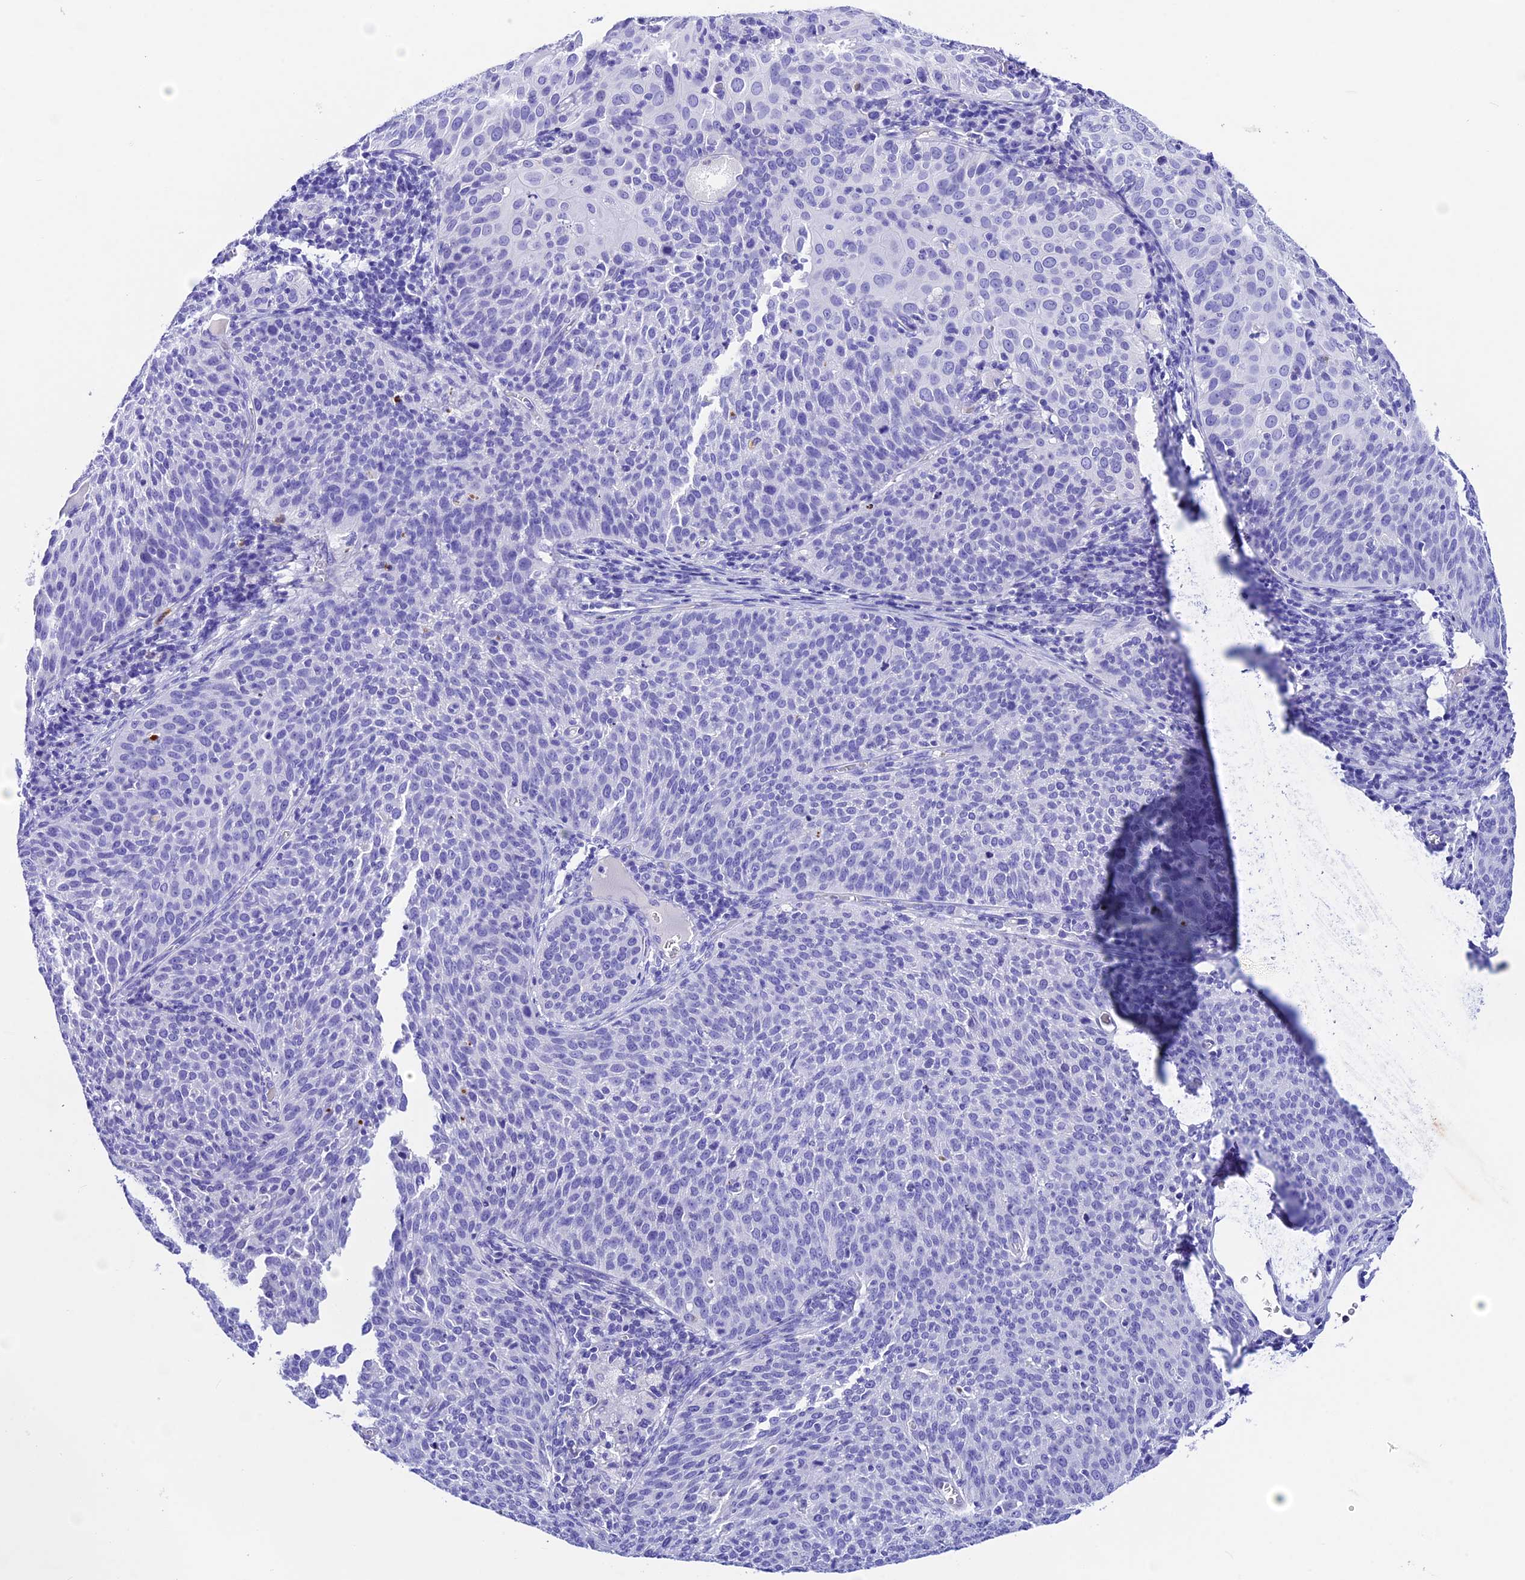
{"staining": {"intensity": "negative", "quantity": "none", "location": "none"}, "tissue": "cervical cancer", "cell_type": "Tumor cells", "image_type": "cancer", "snomed": [{"axis": "morphology", "description": "Squamous cell carcinoma, NOS"}, {"axis": "topography", "description": "Cervix"}], "caption": "Immunohistochemistry of squamous cell carcinoma (cervical) exhibits no positivity in tumor cells. The staining was performed using DAB to visualize the protein expression in brown, while the nuclei were stained in blue with hematoxylin (Magnification: 20x).", "gene": "PSG11", "patient": {"sex": "female", "age": 38}}